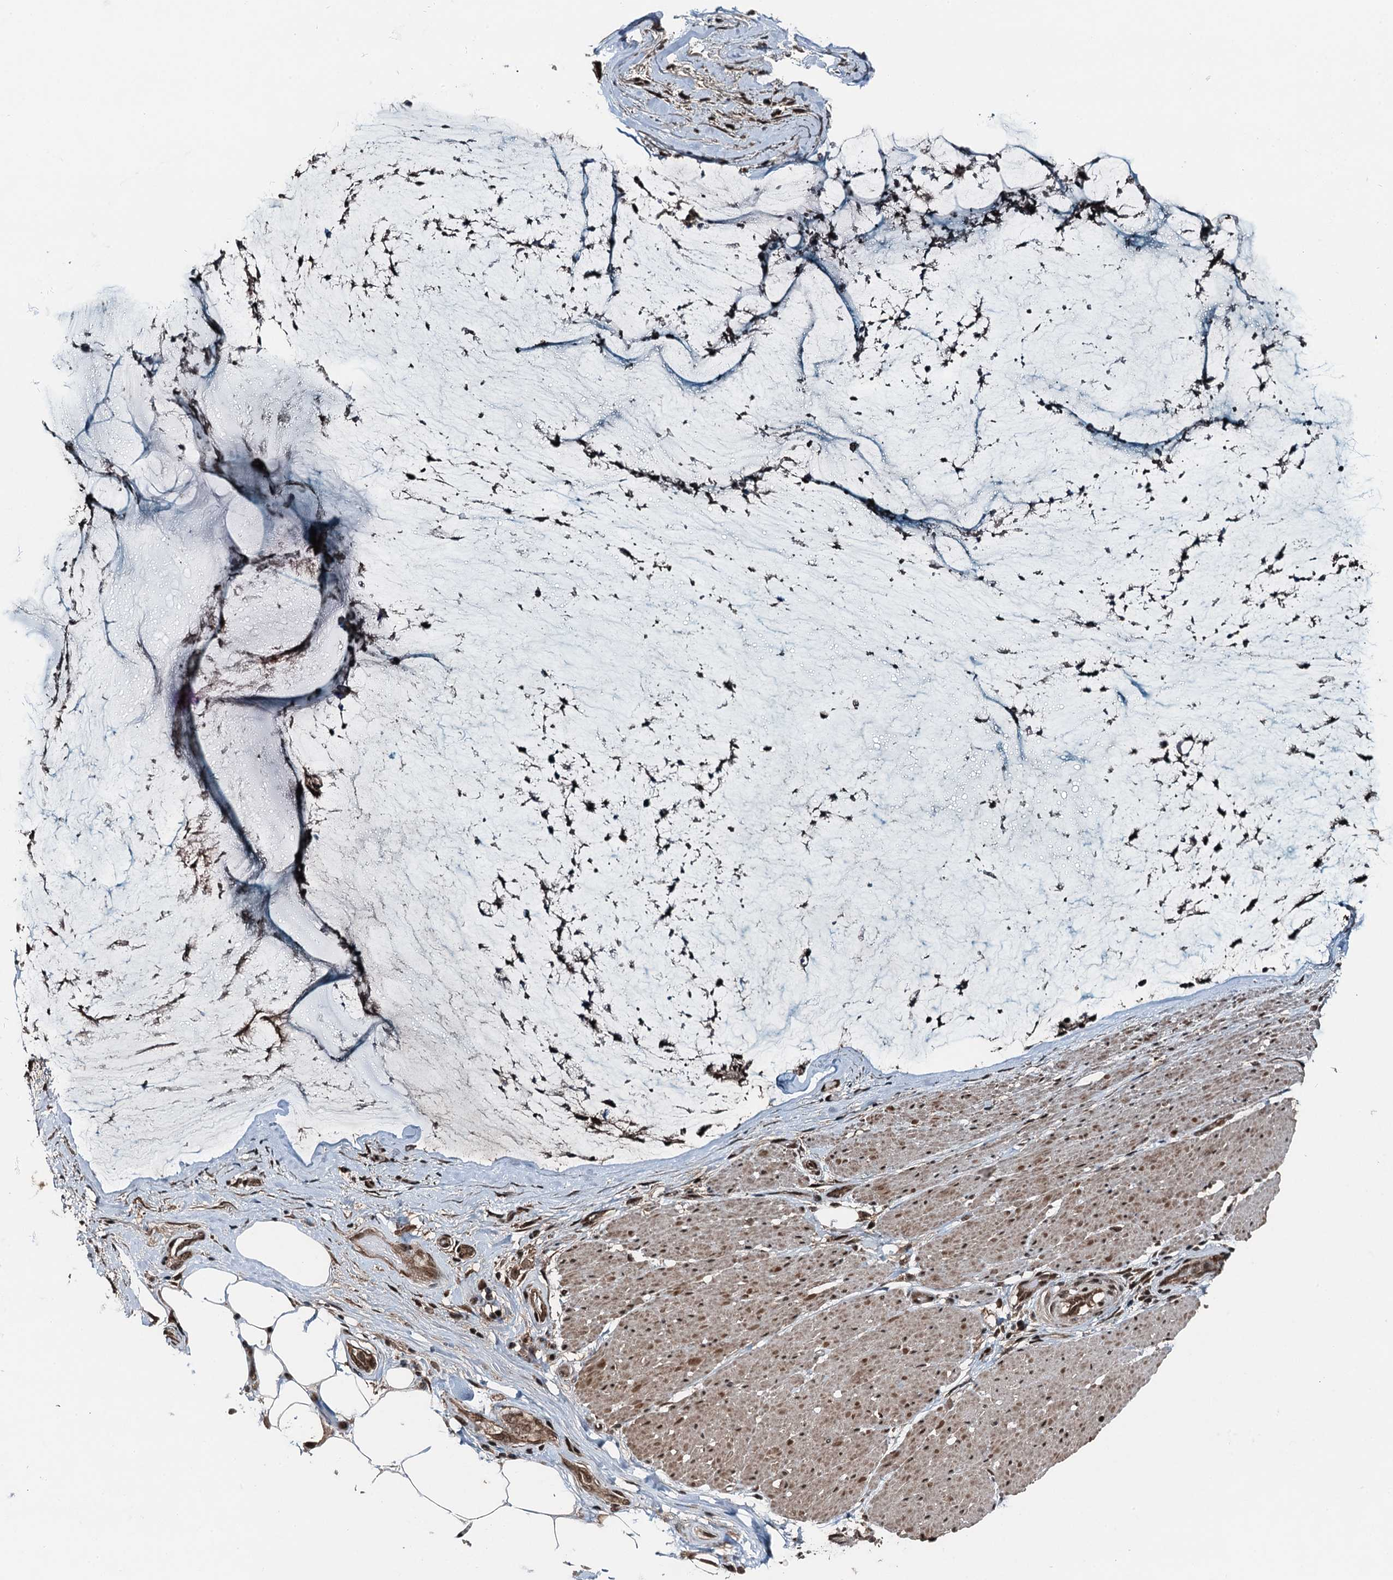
{"staining": {"intensity": "moderate", "quantity": ">75%", "location": "nuclear"}, "tissue": "ovarian cancer", "cell_type": "Tumor cells", "image_type": "cancer", "snomed": [{"axis": "morphology", "description": "Cystadenocarcinoma, mucinous, NOS"}, {"axis": "topography", "description": "Ovary"}], "caption": "Ovarian cancer (mucinous cystadenocarcinoma) tissue shows moderate nuclear expression in about >75% of tumor cells, visualized by immunohistochemistry. (Stains: DAB (3,3'-diaminobenzidine) in brown, nuclei in blue, Microscopy: brightfield microscopy at high magnification).", "gene": "UBXN6", "patient": {"sex": "female", "age": 39}}